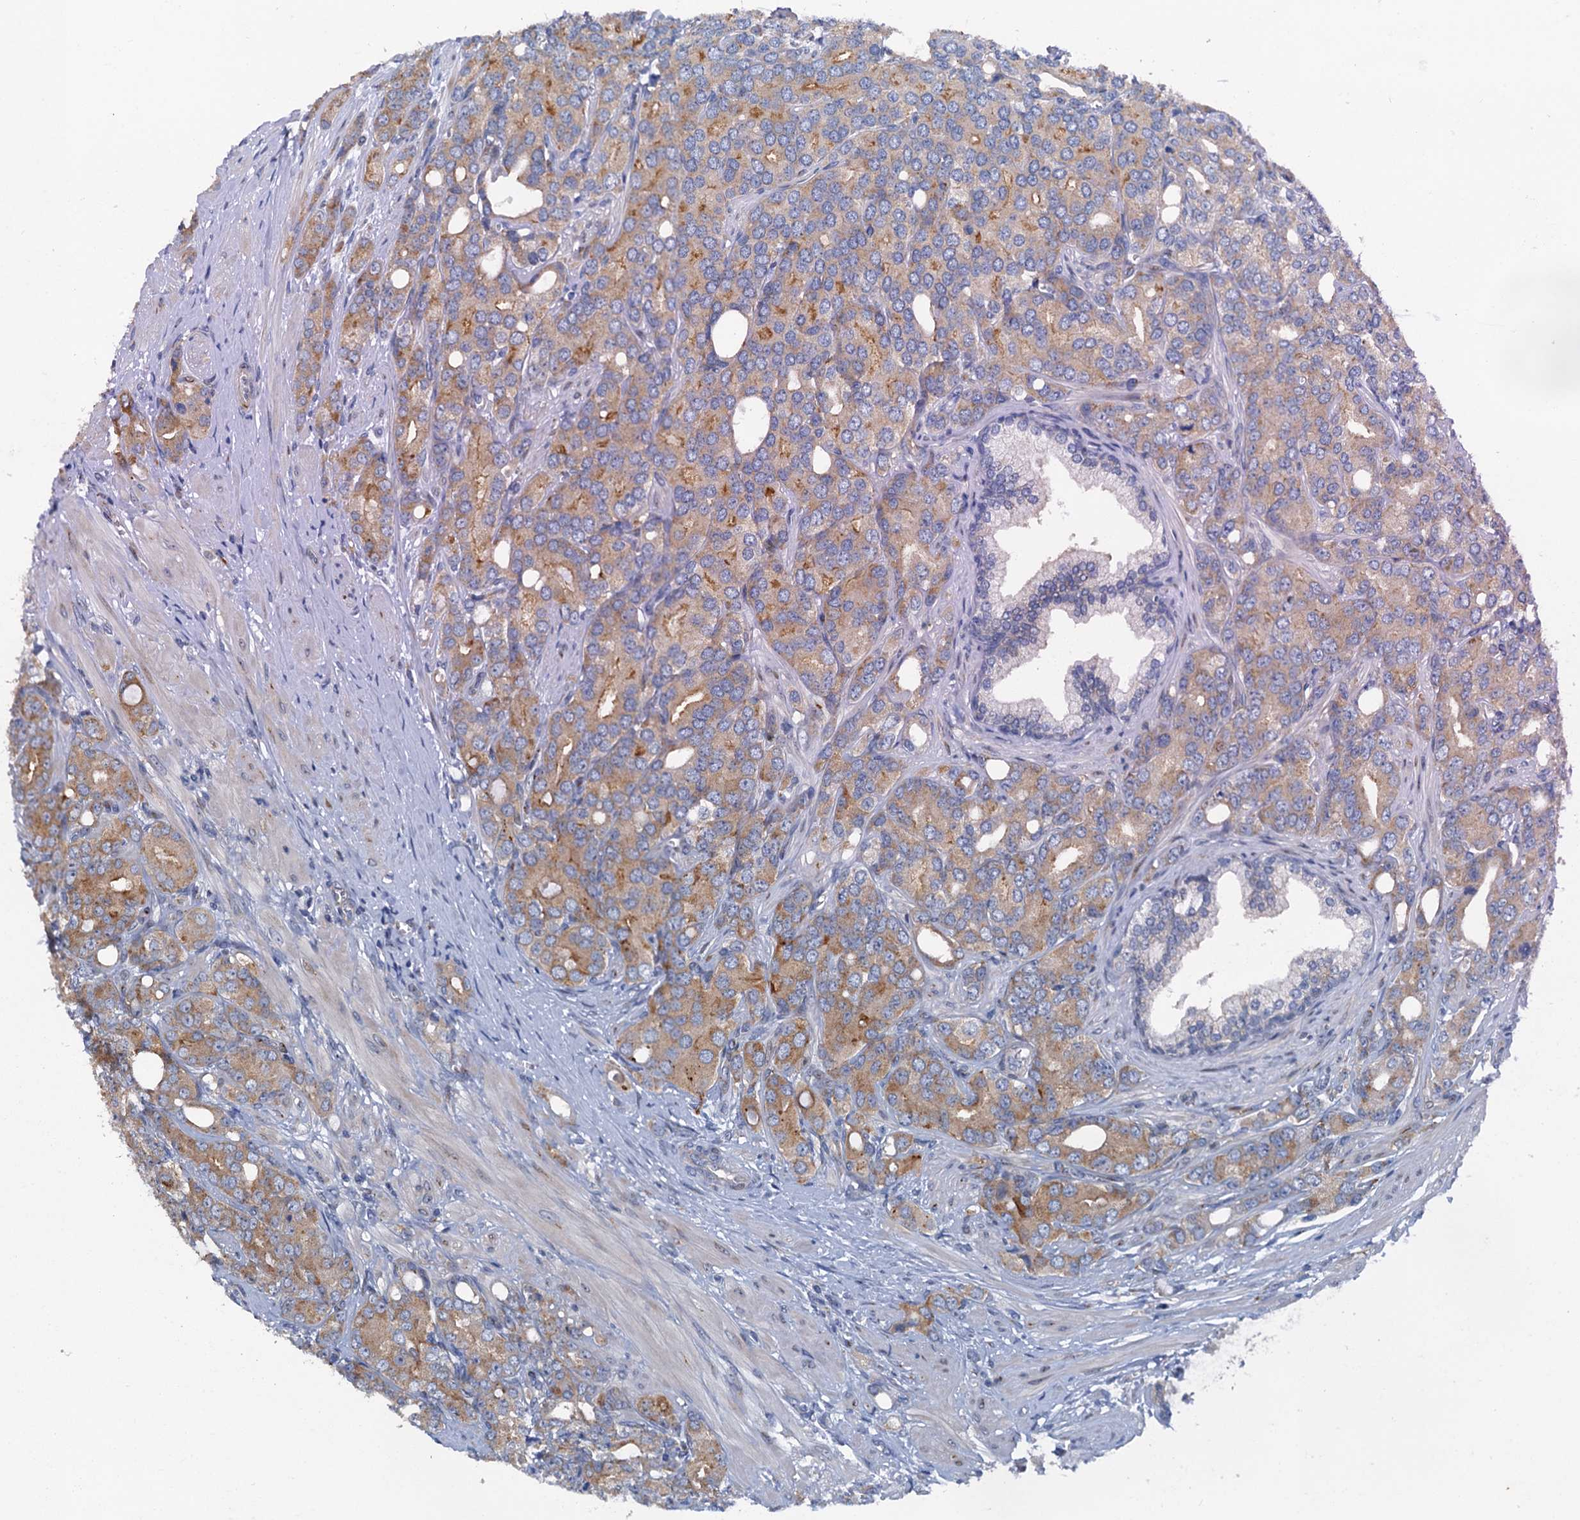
{"staining": {"intensity": "moderate", "quantity": ">75%", "location": "cytoplasmic/membranous"}, "tissue": "prostate cancer", "cell_type": "Tumor cells", "image_type": "cancer", "snomed": [{"axis": "morphology", "description": "Adenocarcinoma, High grade"}, {"axis": "topography", "description": "Prostate"}], "caption": "Tumor cells display medium levels of moderate cytoplasmic/membranous positivity in about >75% of cells in human prostate cancer.", "gene": "NBEA", "patient": {"sex": "male", "age": 62}}